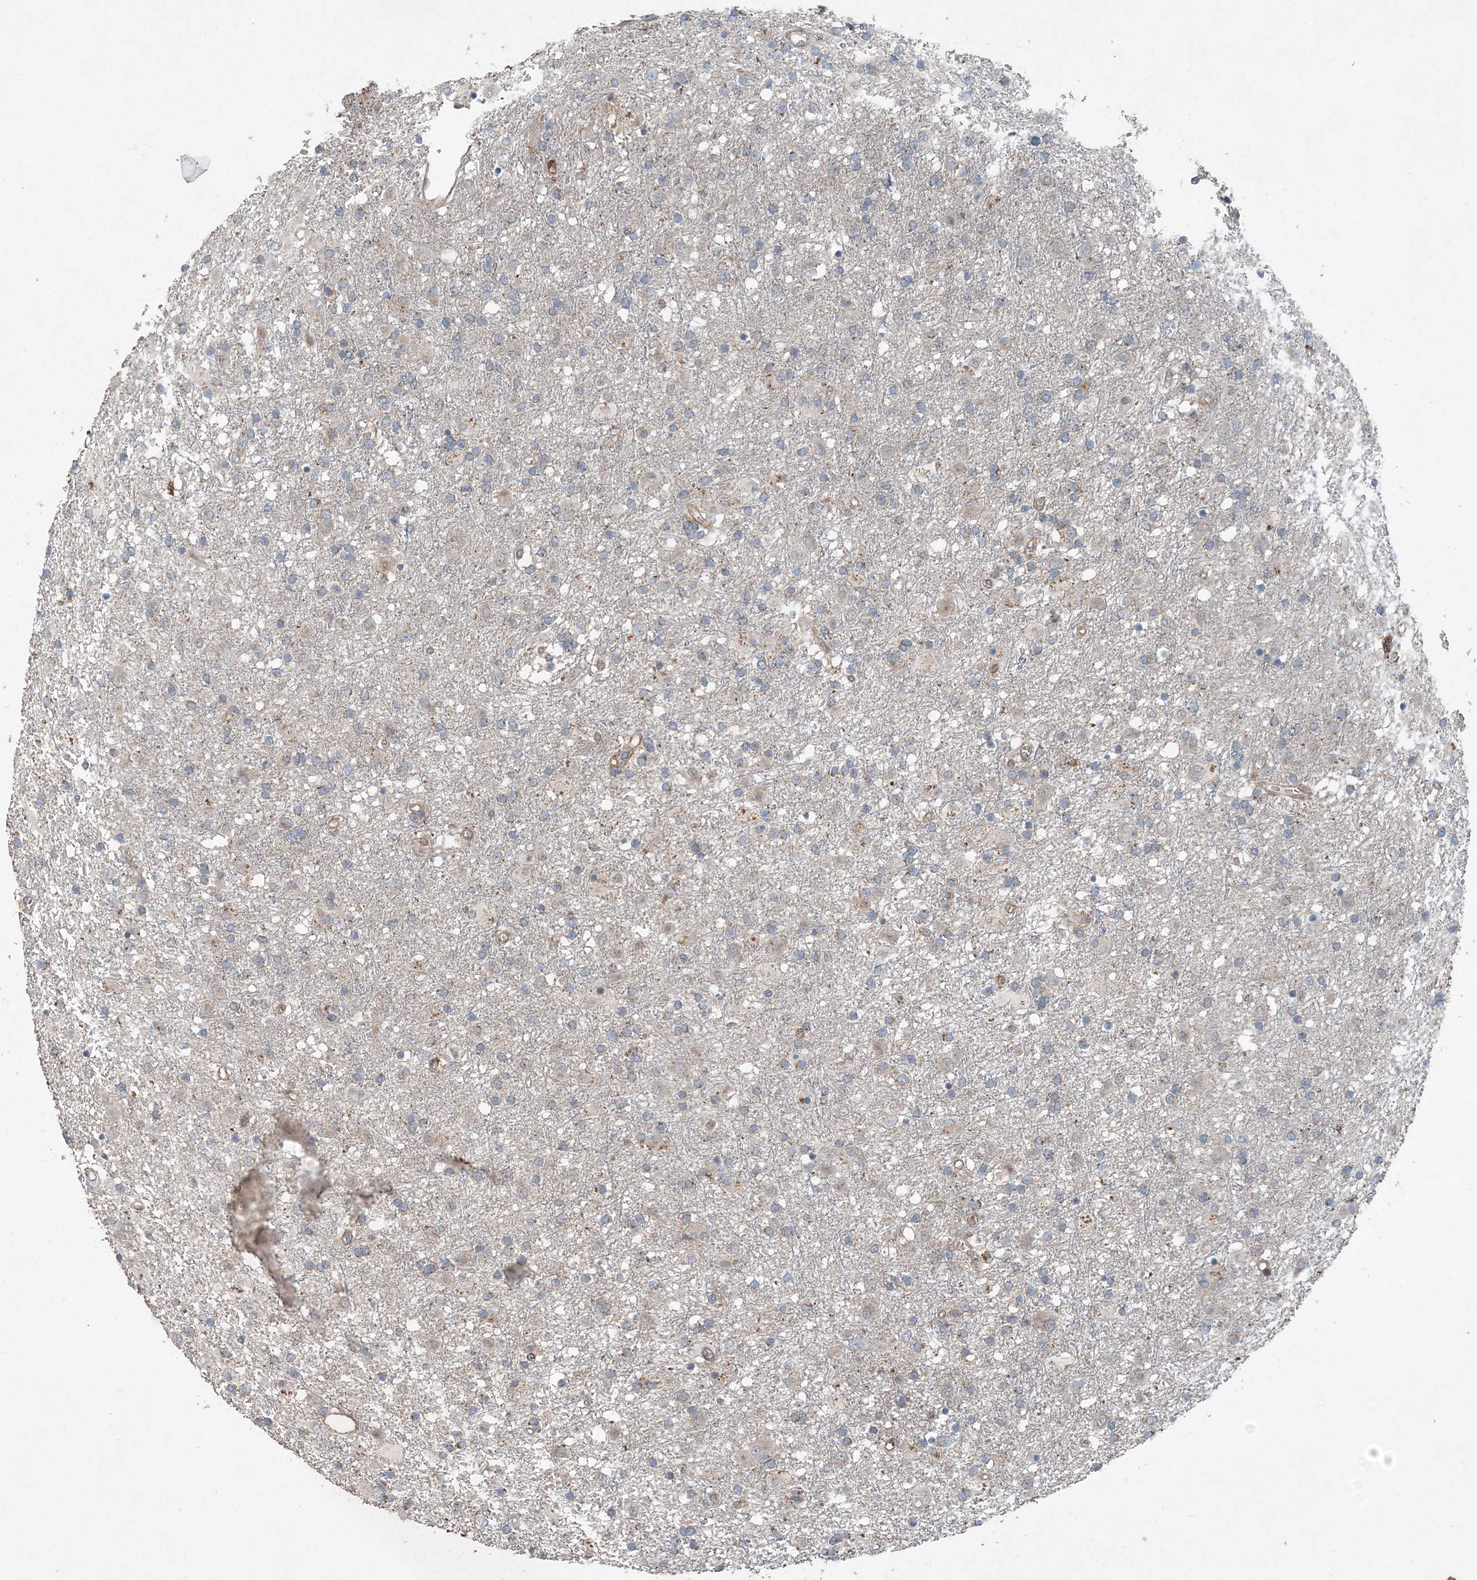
{"staining": {"intensity": "negative", "quantity": "none", "location": "none"}, "tissue": "glioma", "cell_type": "Tumor cells", "image_type": "cancer", "snomed": [{"axis": "morphology", "description": "Glioma, malignant, Low grade"}, {"axis": "topography", "description": "Brain"}], "caption": "The photomicrograph displays no significant staining in tumor cells of glioma.", "gene": "INTU", "patient": {"sex": "male", "age": 65}}